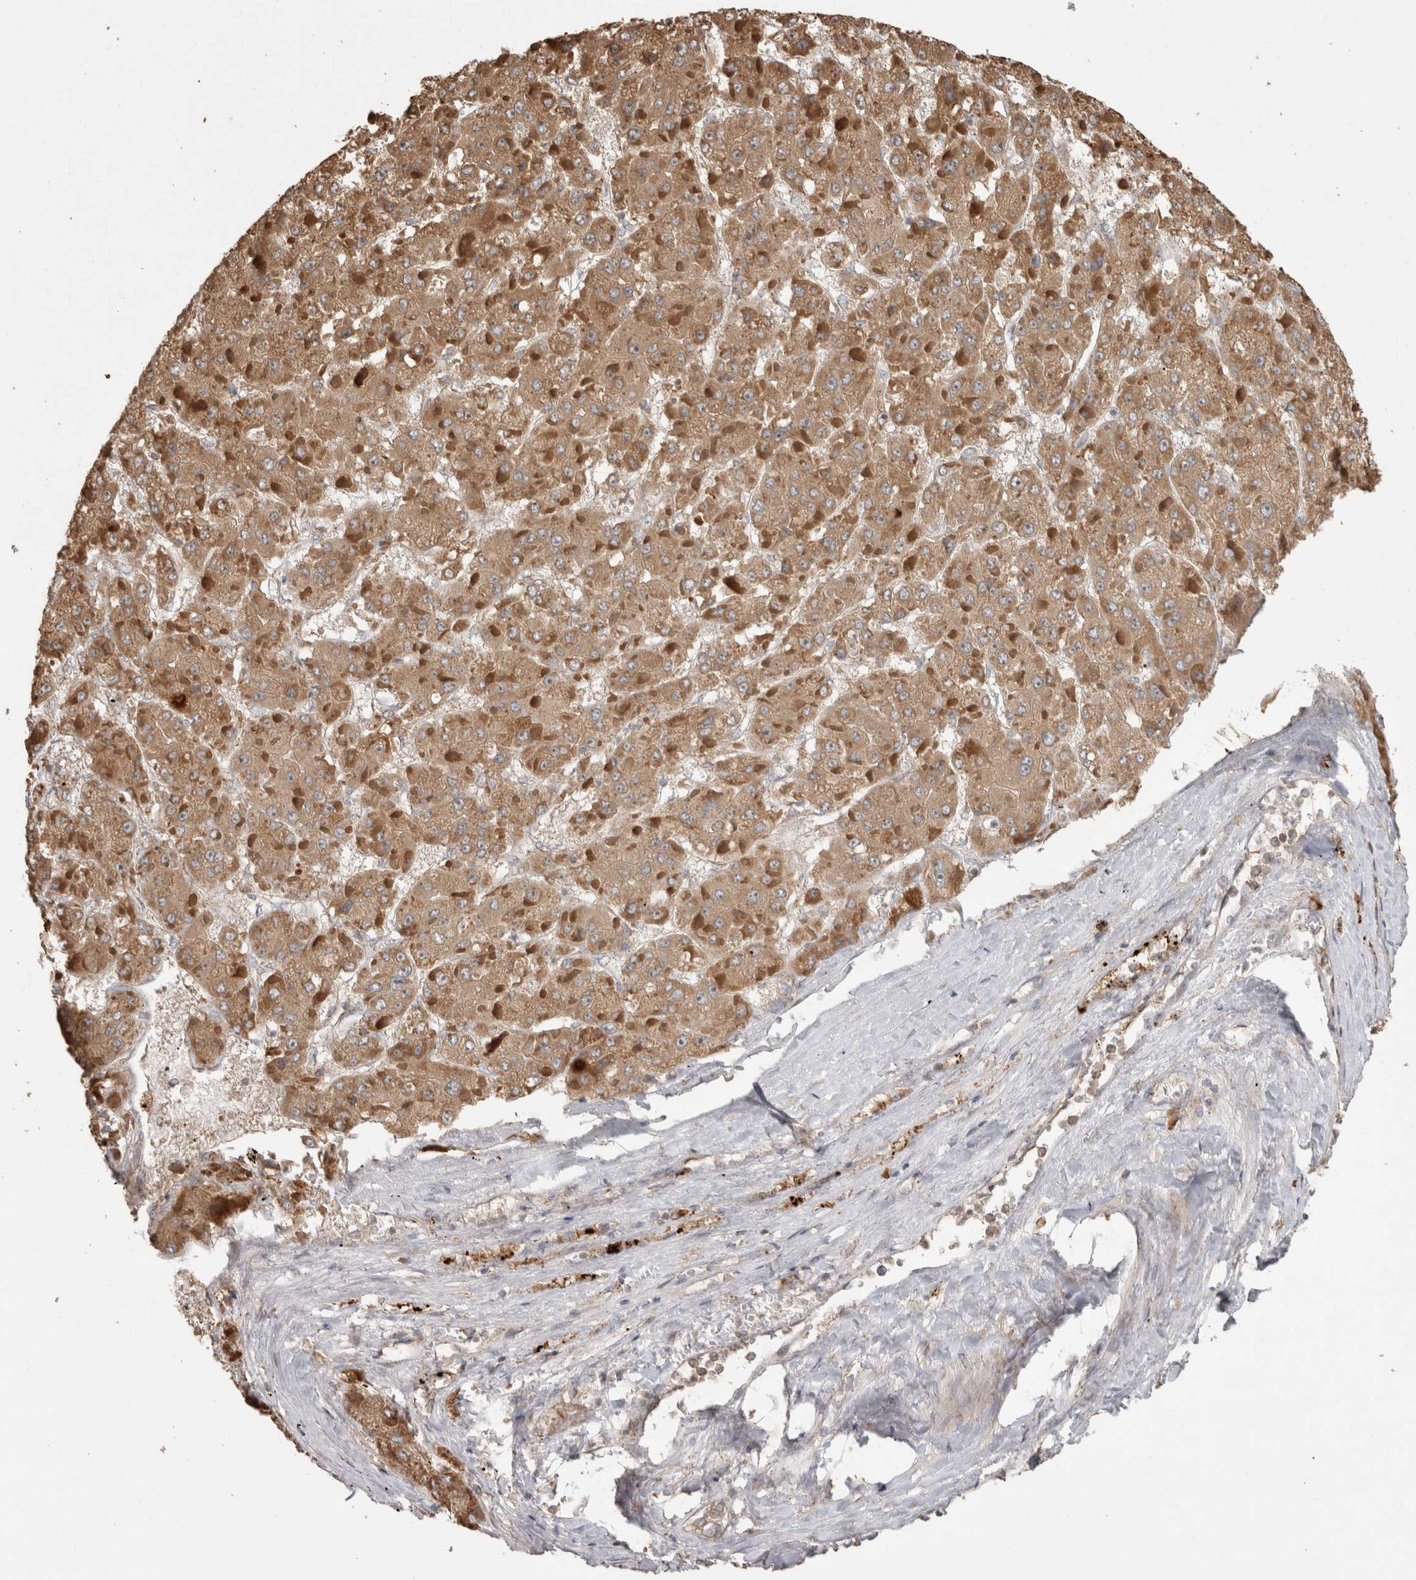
{"staining": {"intensity": "moderate", "quantity": ">75%", "location": "cytoplasmic/membranous"}, "tissue": "liver cancer", "cell_type": "Tumor cells", "image_type": "cancer", "snomed": [{"axis": "morphology", "description": "Carcinoma, Hepatocellular, NOS"}, {"axis": "topography", "description": "Liver"}], "caption": "Hepatocellular carcinoma (liver) tissue demonstrates moderate cytoplasmic/membranous expression in approximately >75% of tumor cells (brown staining indicates protein expression, while blue staining denotes nuclei).", "gene": "TBCE", "patient": {"sex": "female", "age": 73}}